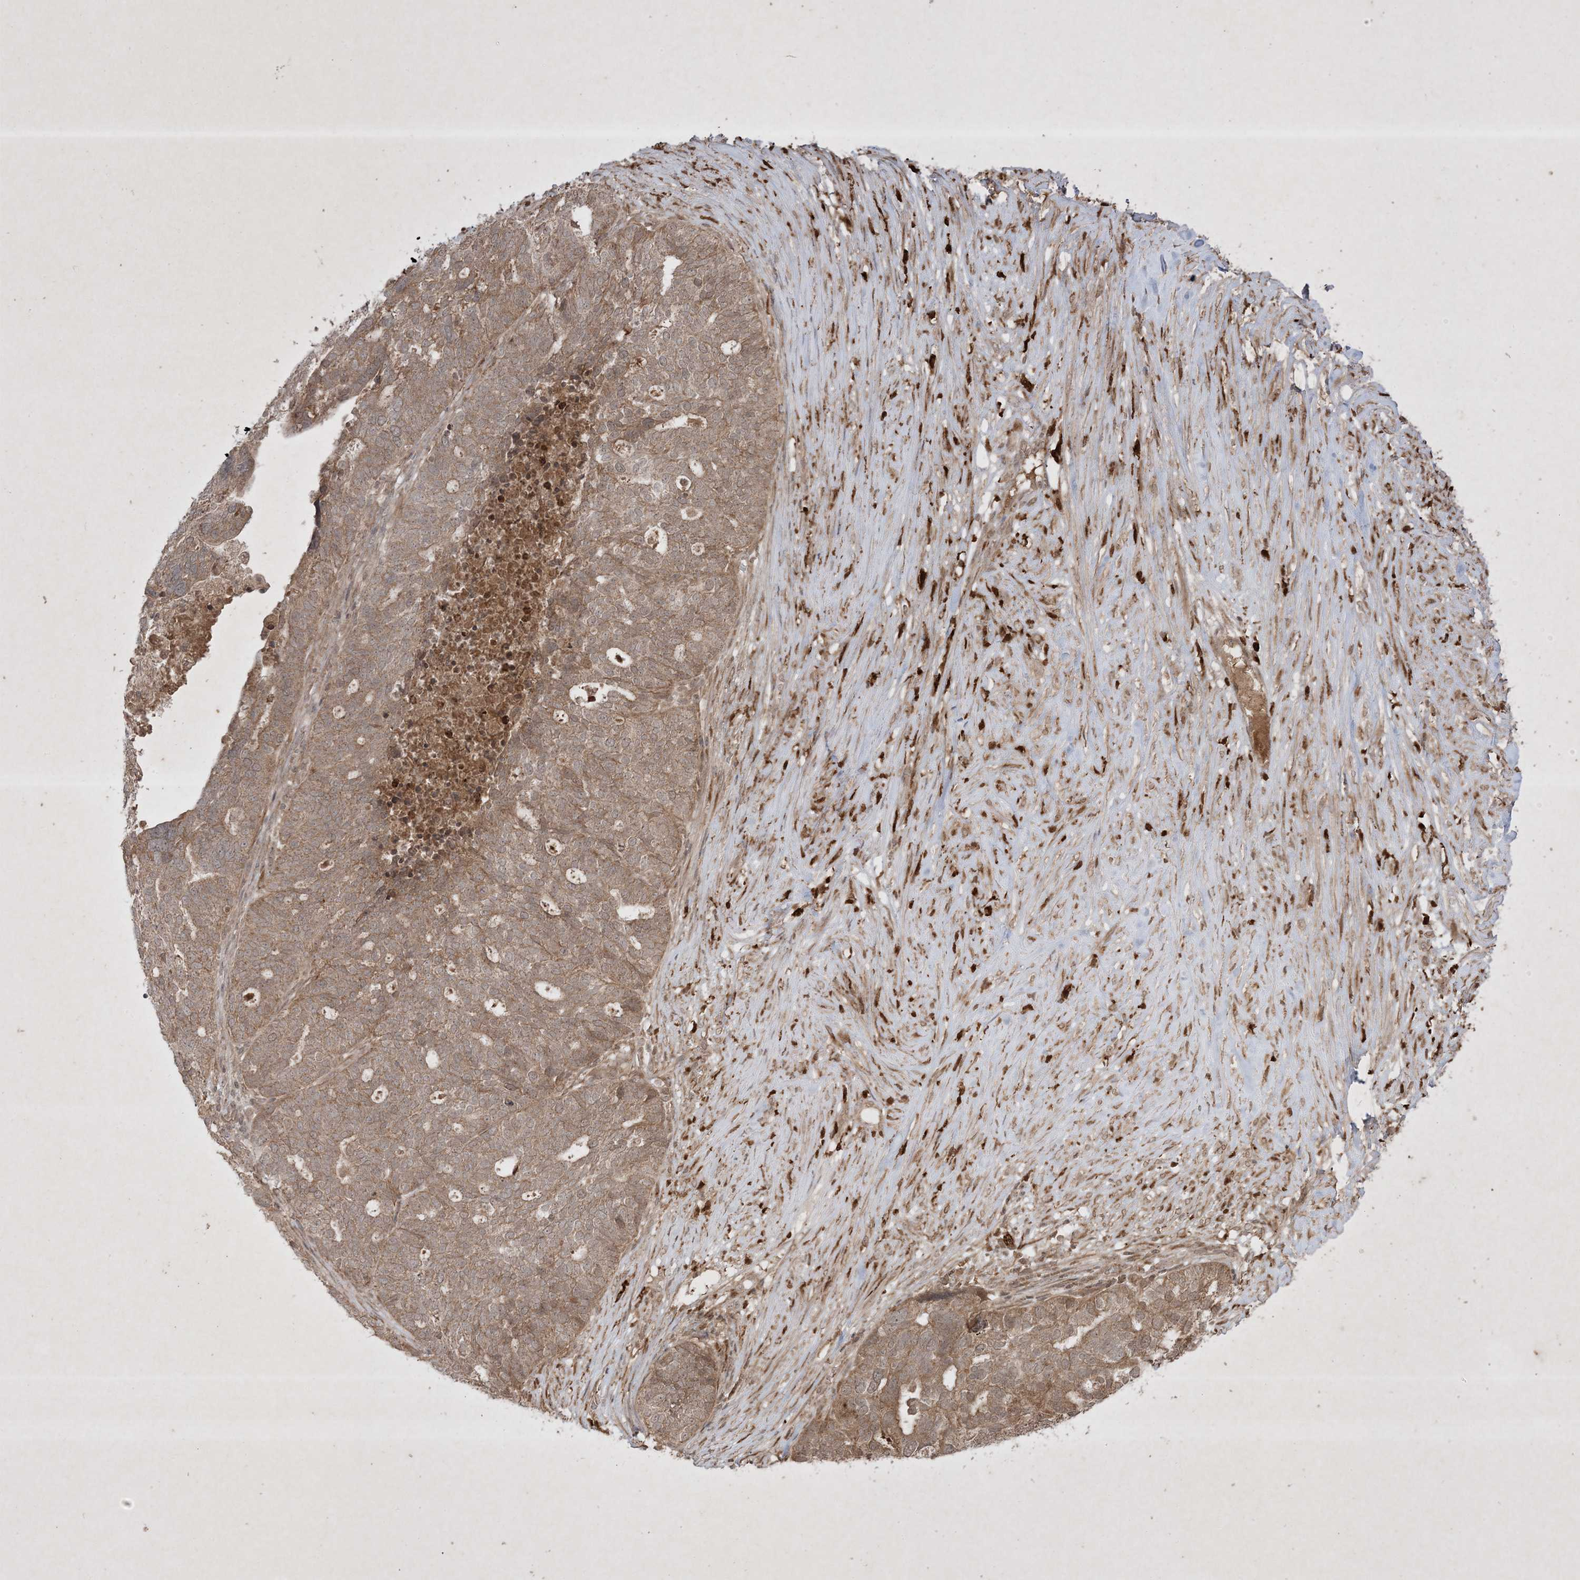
{"staining": {"intensity": "moderate", "quantity": ">75%", "location": "cytoplasmic/membranous"}, "tissue": "ovarian cancer", "cell_type": "Tumor cells", "image_type": "cancer", "snomed": [{"axis": "morphology", "description": "Cystadenocarcinoma, serous, NOS"}, {"axis": "topography", "description": "Ovary"}], "caption": "Immunohistochemistry (DAB) staining of ovarian serous cystadenocarcinoma reveals moderate cytoplasmic/membranous protein staining in approximately >75% of tumor cells.", "gene": "PTK6", "patient": {"sex": "female", "age": 59}}